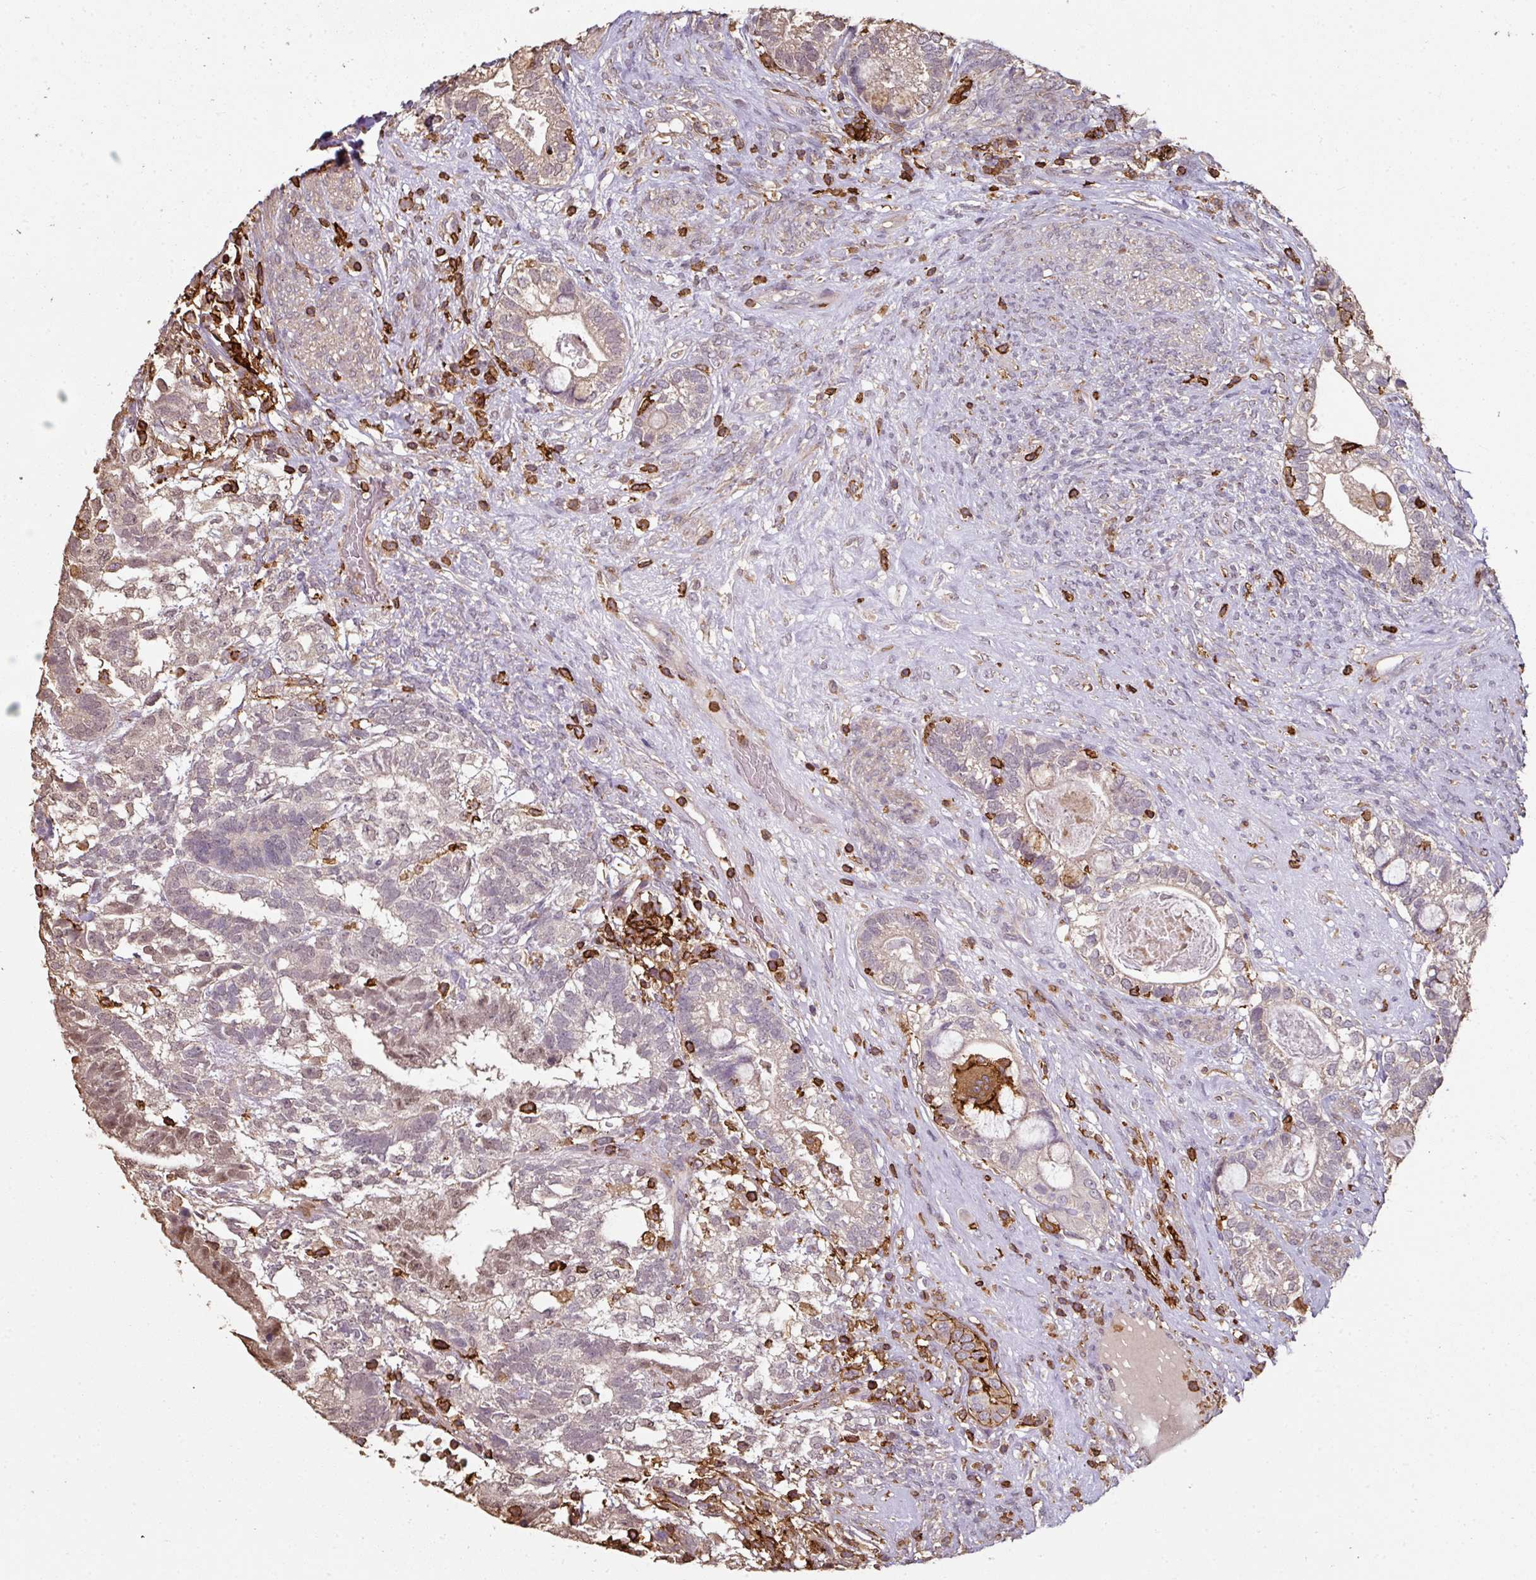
{"staining": {"intensity": "weak", "quantity": "<25%", "location": "cytoplasmic/membranous,nuclear"}, "tissue": "testis cancer", "cell_type": "Tumor cells", "image_type": "cancer", "snomed": [{"axis": "morphology", "description": "Seminoma, NOS"}, {"axis": "morphology", "description": "Carcinoma, Embryonal, NOS"}, {"axis": "topography", "description": "Testis"}], "caption": "Immunohistochemical staining of testis cancer (embryonal carcinoma) displays no significant staining in tumor cells.", "gene": "OLFML2B", "patient": {"sex": "male", "age": 41}}